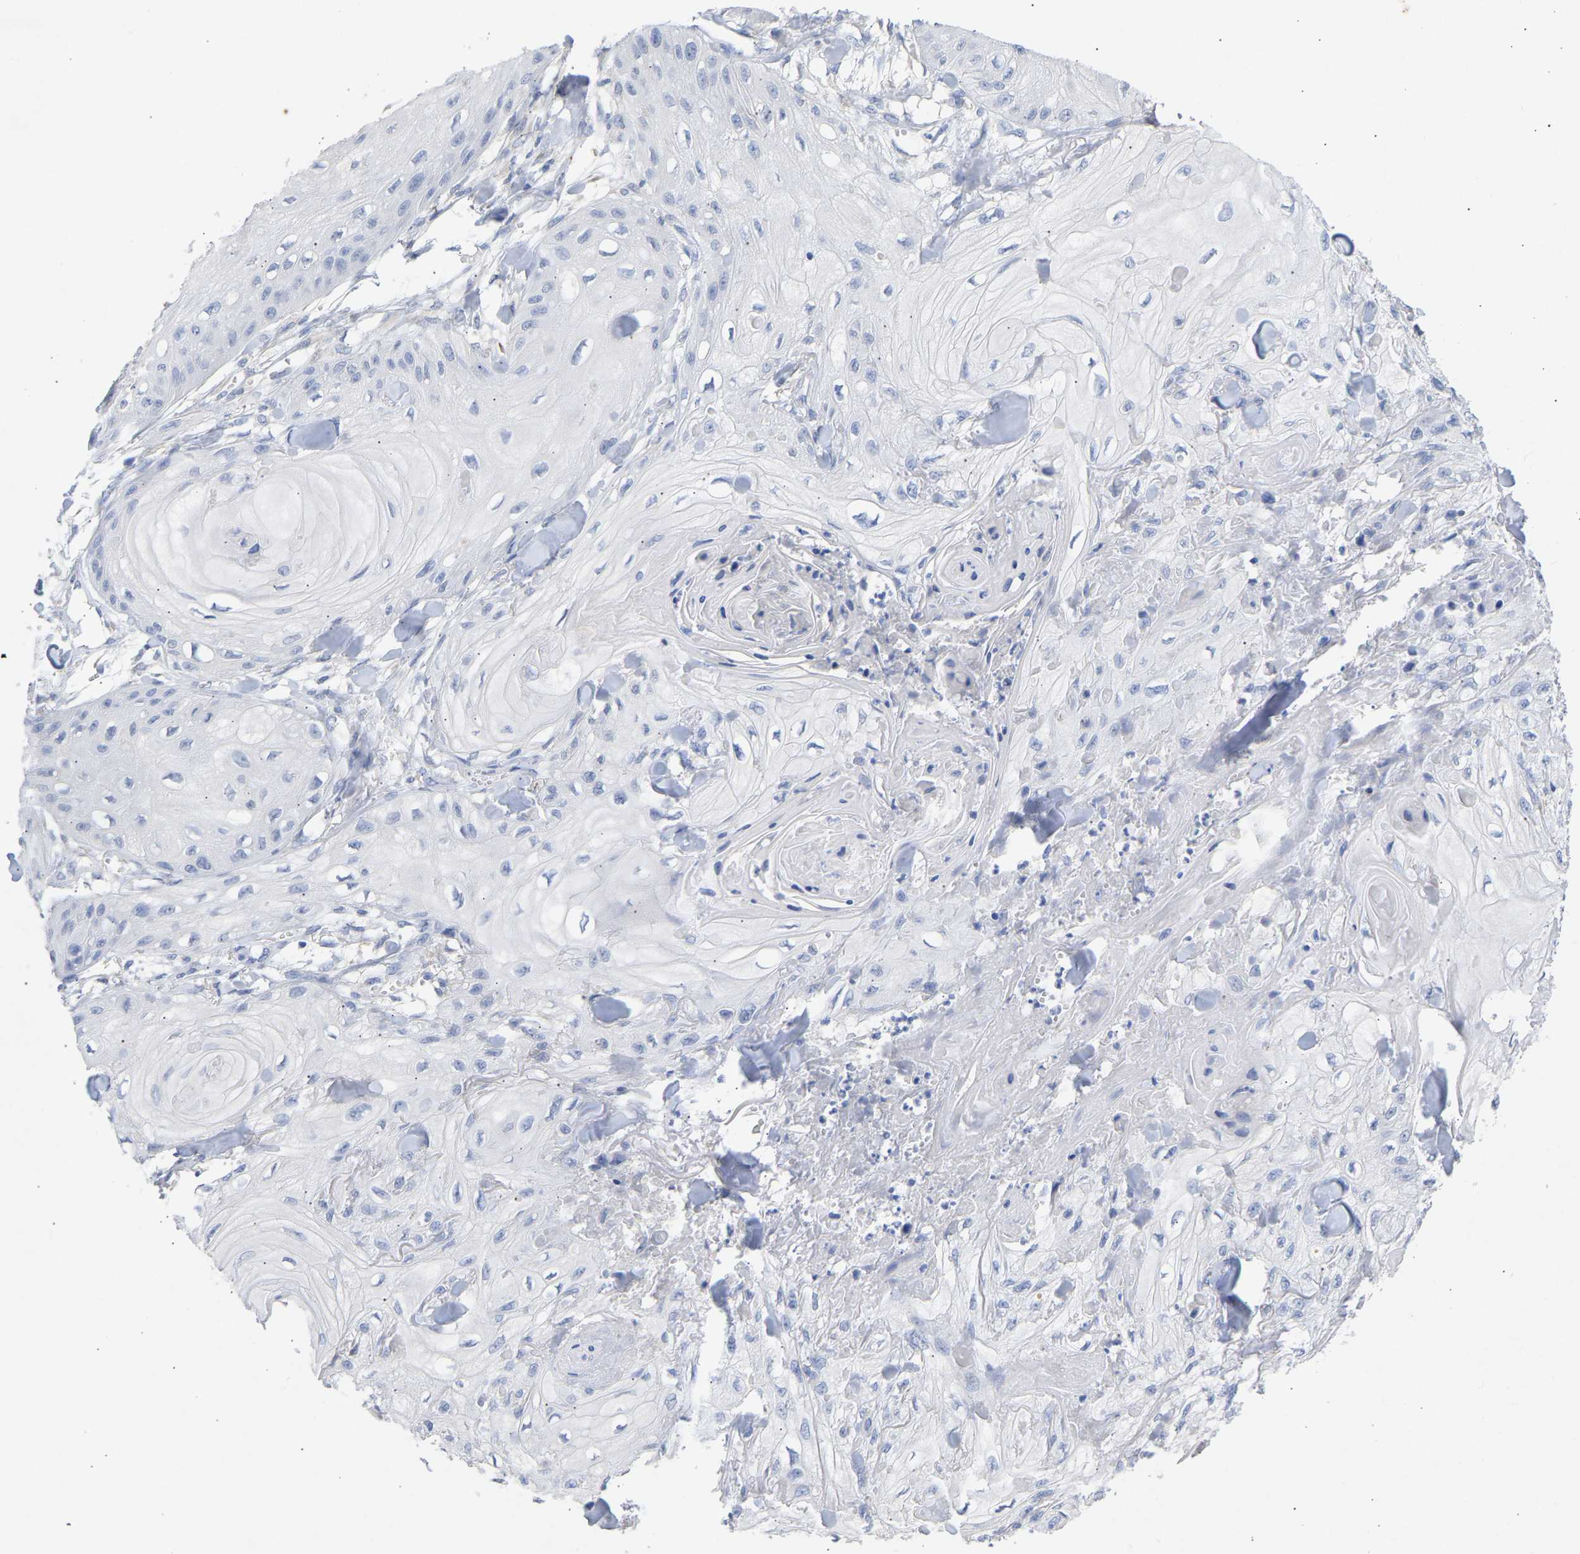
{"staining": {"intensity": "negative", "quantity": "none", "location": "none"}, "tissue": "skin cancer", "cell_type": "Tumor cells", "image_type": "cancer", "snomed": [{"axis": "morphology", "description": "Squamous cell carcinoma, NOS"}, {"axis": "topography", "description": "Skin"}], "caption": "Tumor cells are negative for protein expression in human skin cancer (squamous cell carcinoma). Brightfield microscopy of immunohistochemistry (IHC) stained with DAB (3,3'-diaminobenzidine) (brown) and hematoxylin (blue), captured at high magnification.", "gene": "SELENOM", "patient": {"sex": "male", "age": 74}}